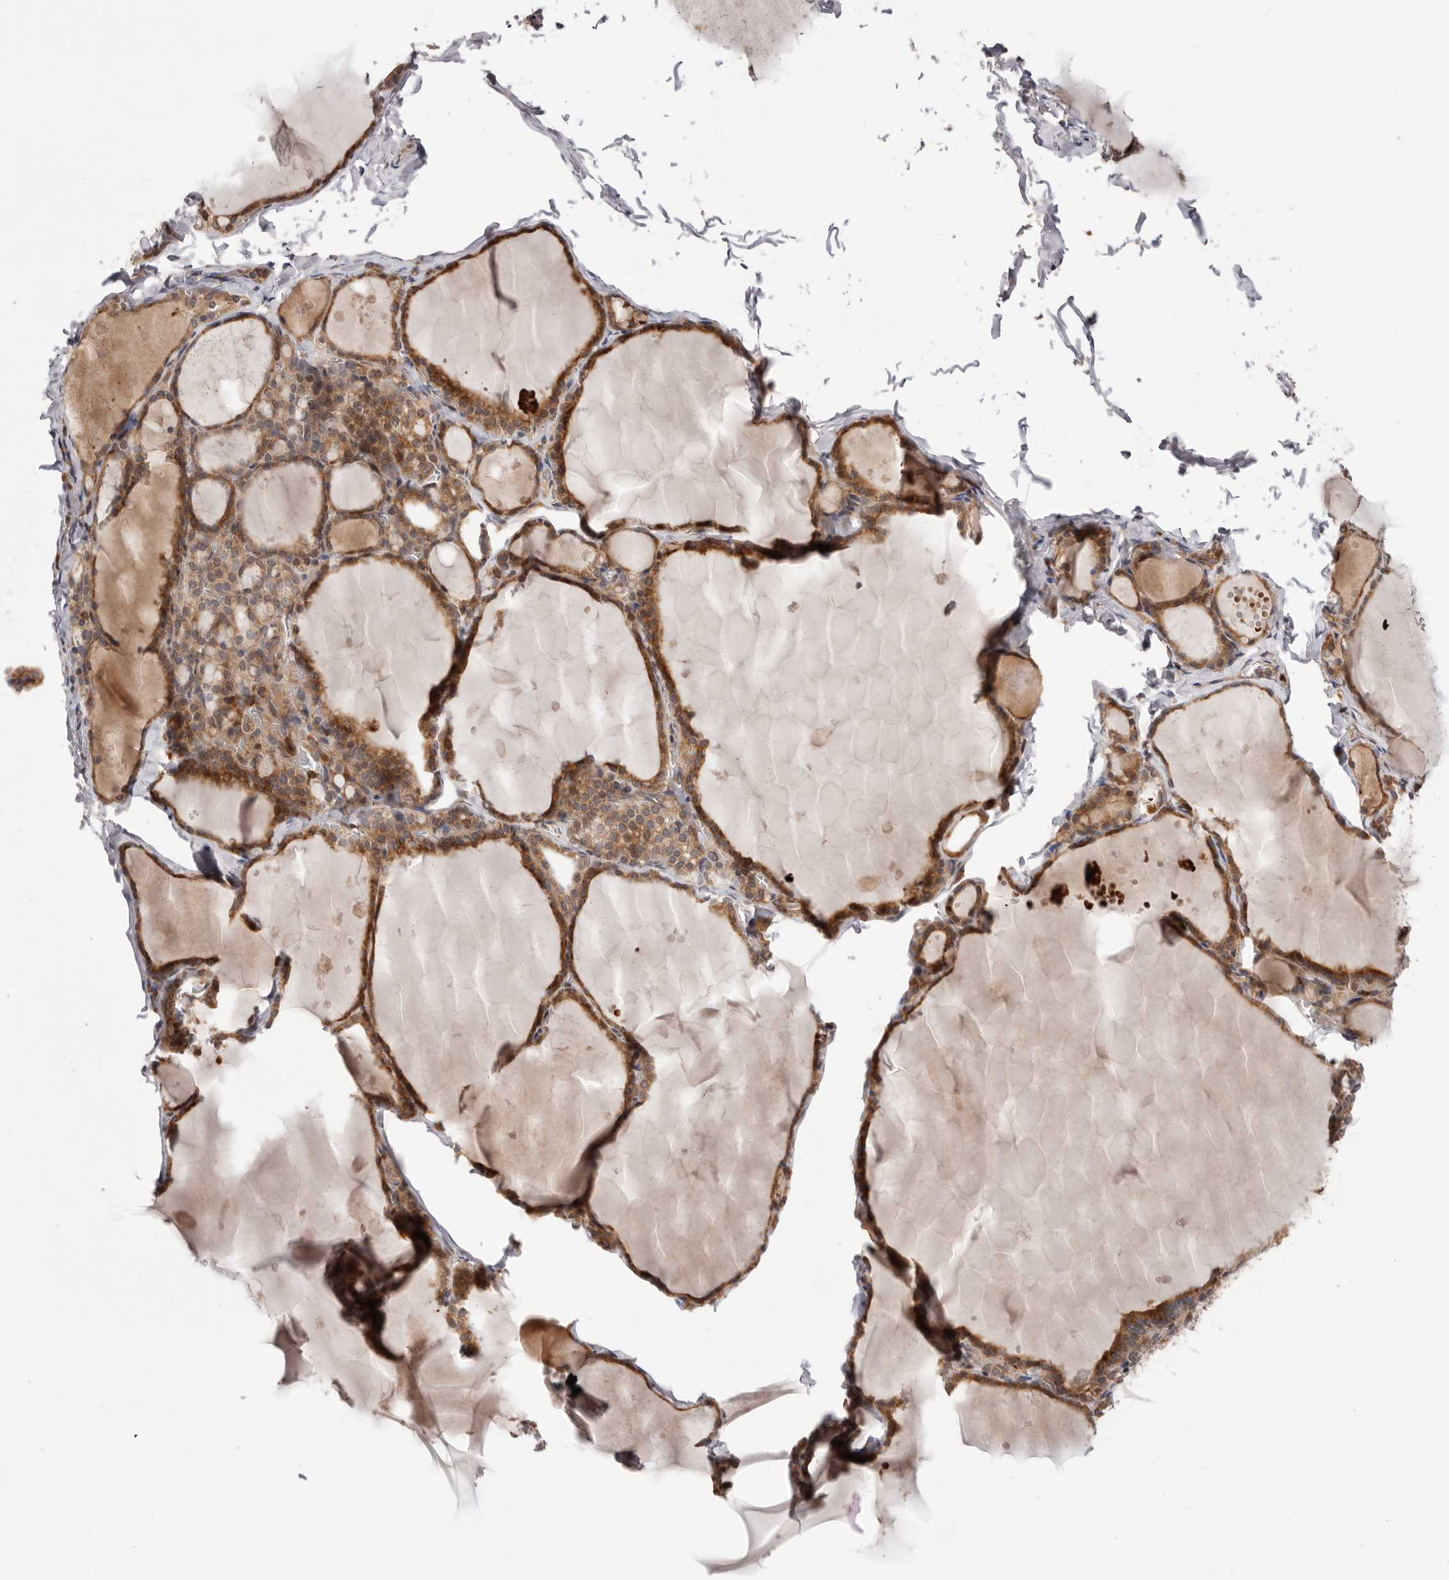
{"staining": {"intensity": "strong", "quantity": ">75%", "location": "cytoplasmic/membranous"}, "tissue": "thyroid gland", "cell_type": "Glandular cells", "image_type": "normal", "snomed": [{"axis": "morphology", "description": "Normal tissue, NOS"}, {"axis": "topography", "description": "Thyroid gland"}], "caption": "Protein analysis of unremarkable thyroid gland demonstrates strong cytoplasmic/membranous staining in about >75% of glandular cells. The protein of interest is shown in brown color, while the nuclei are stained blue.", "gene": "RNF213", "patient": {"sex": "male", "age": 56}}